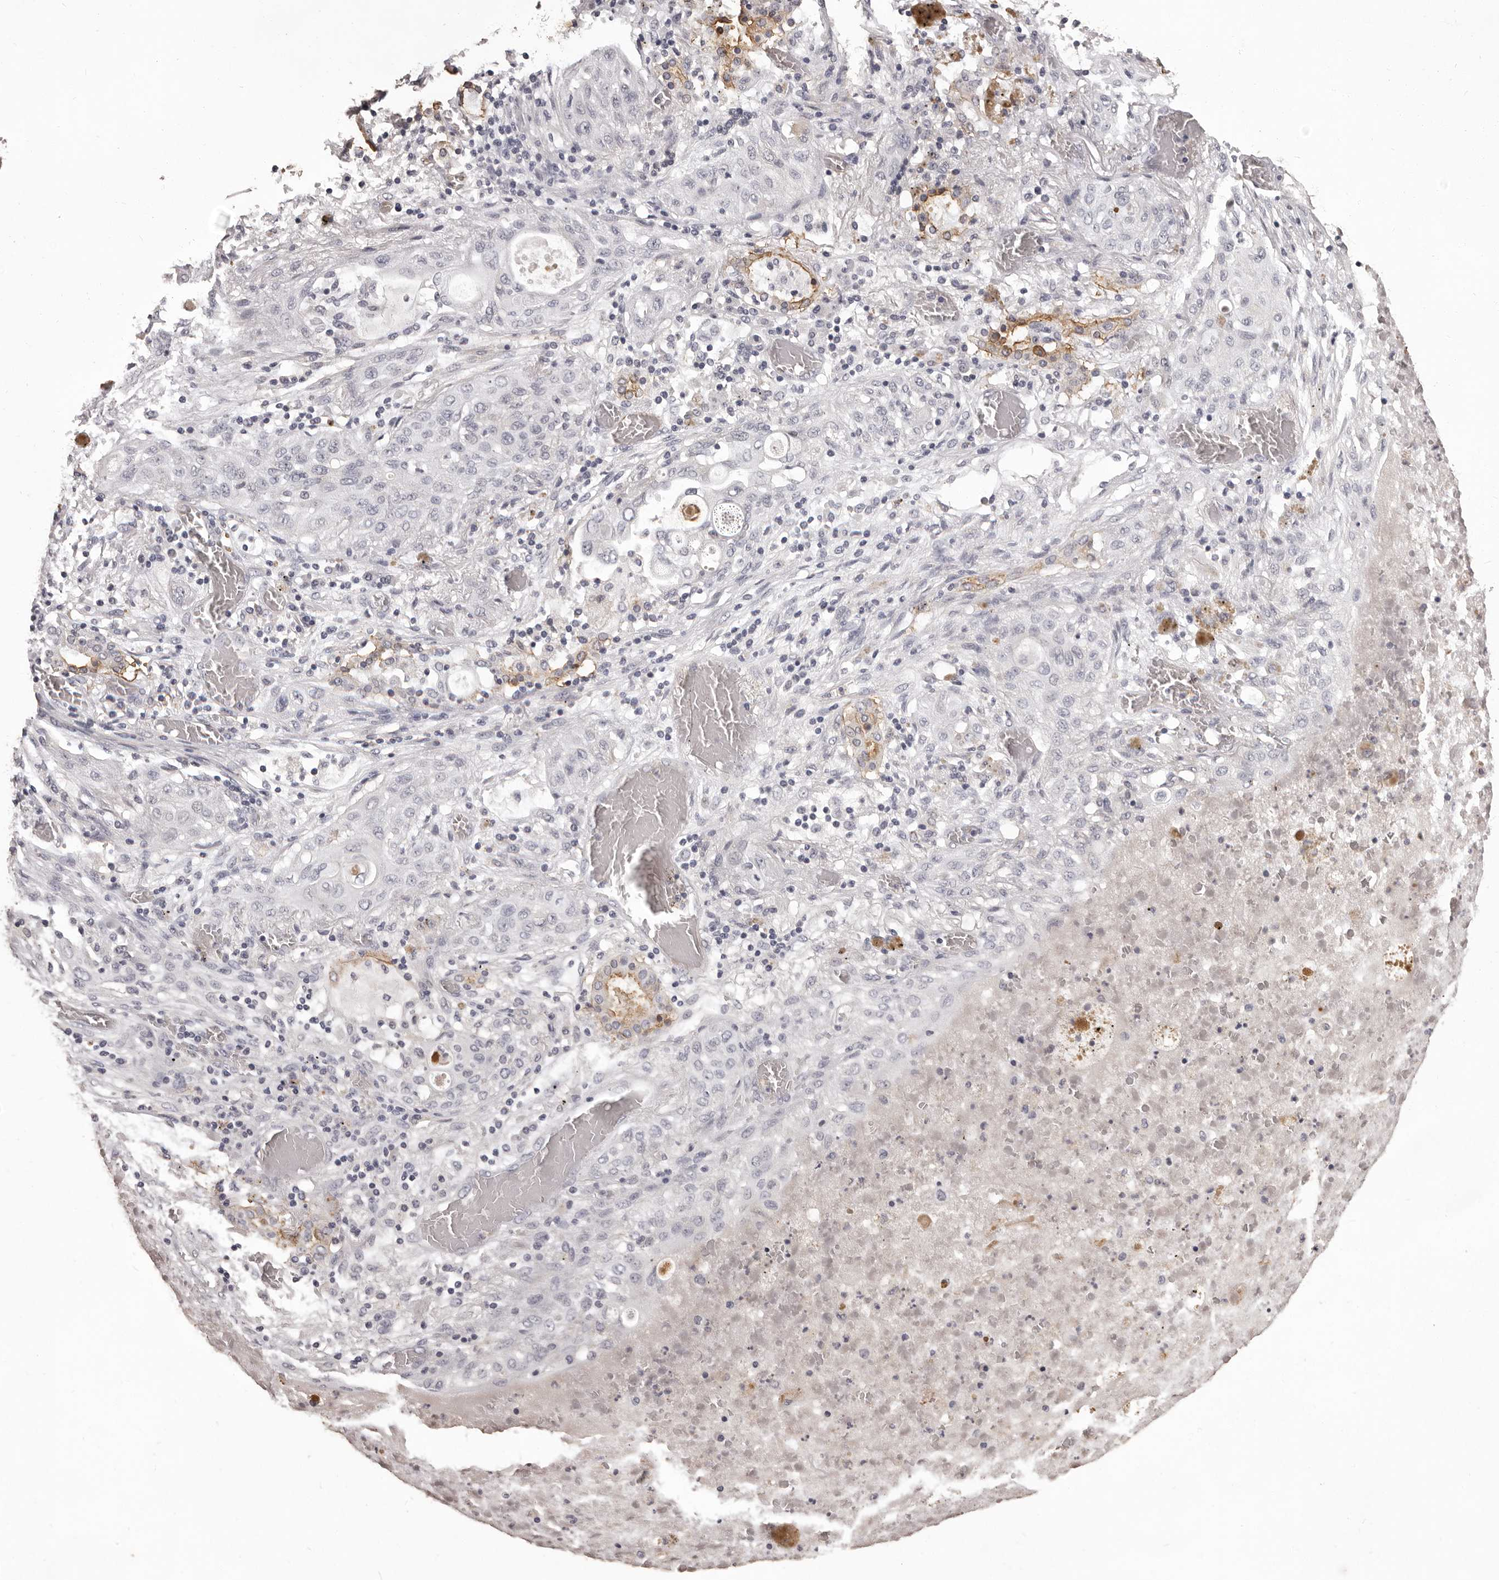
{"staining": {"intensity": "negative", "quantity": "none", "location": "none"}, "tissue": "lung cancer", "cell_type": "Tumor cells", "image_type": "cancer", "snomed": [{"axis": "morphology", "description": "Squamous cell carcinoma, NOS"}, {"axis": "topography", "description": "Lung"}], "caption": "Protein analysis of lung squamous cell carcinoma displays no significant positivity in tumor cells.", "gene": "GPR78", "patient": {"sex": "female", "age": 47}}